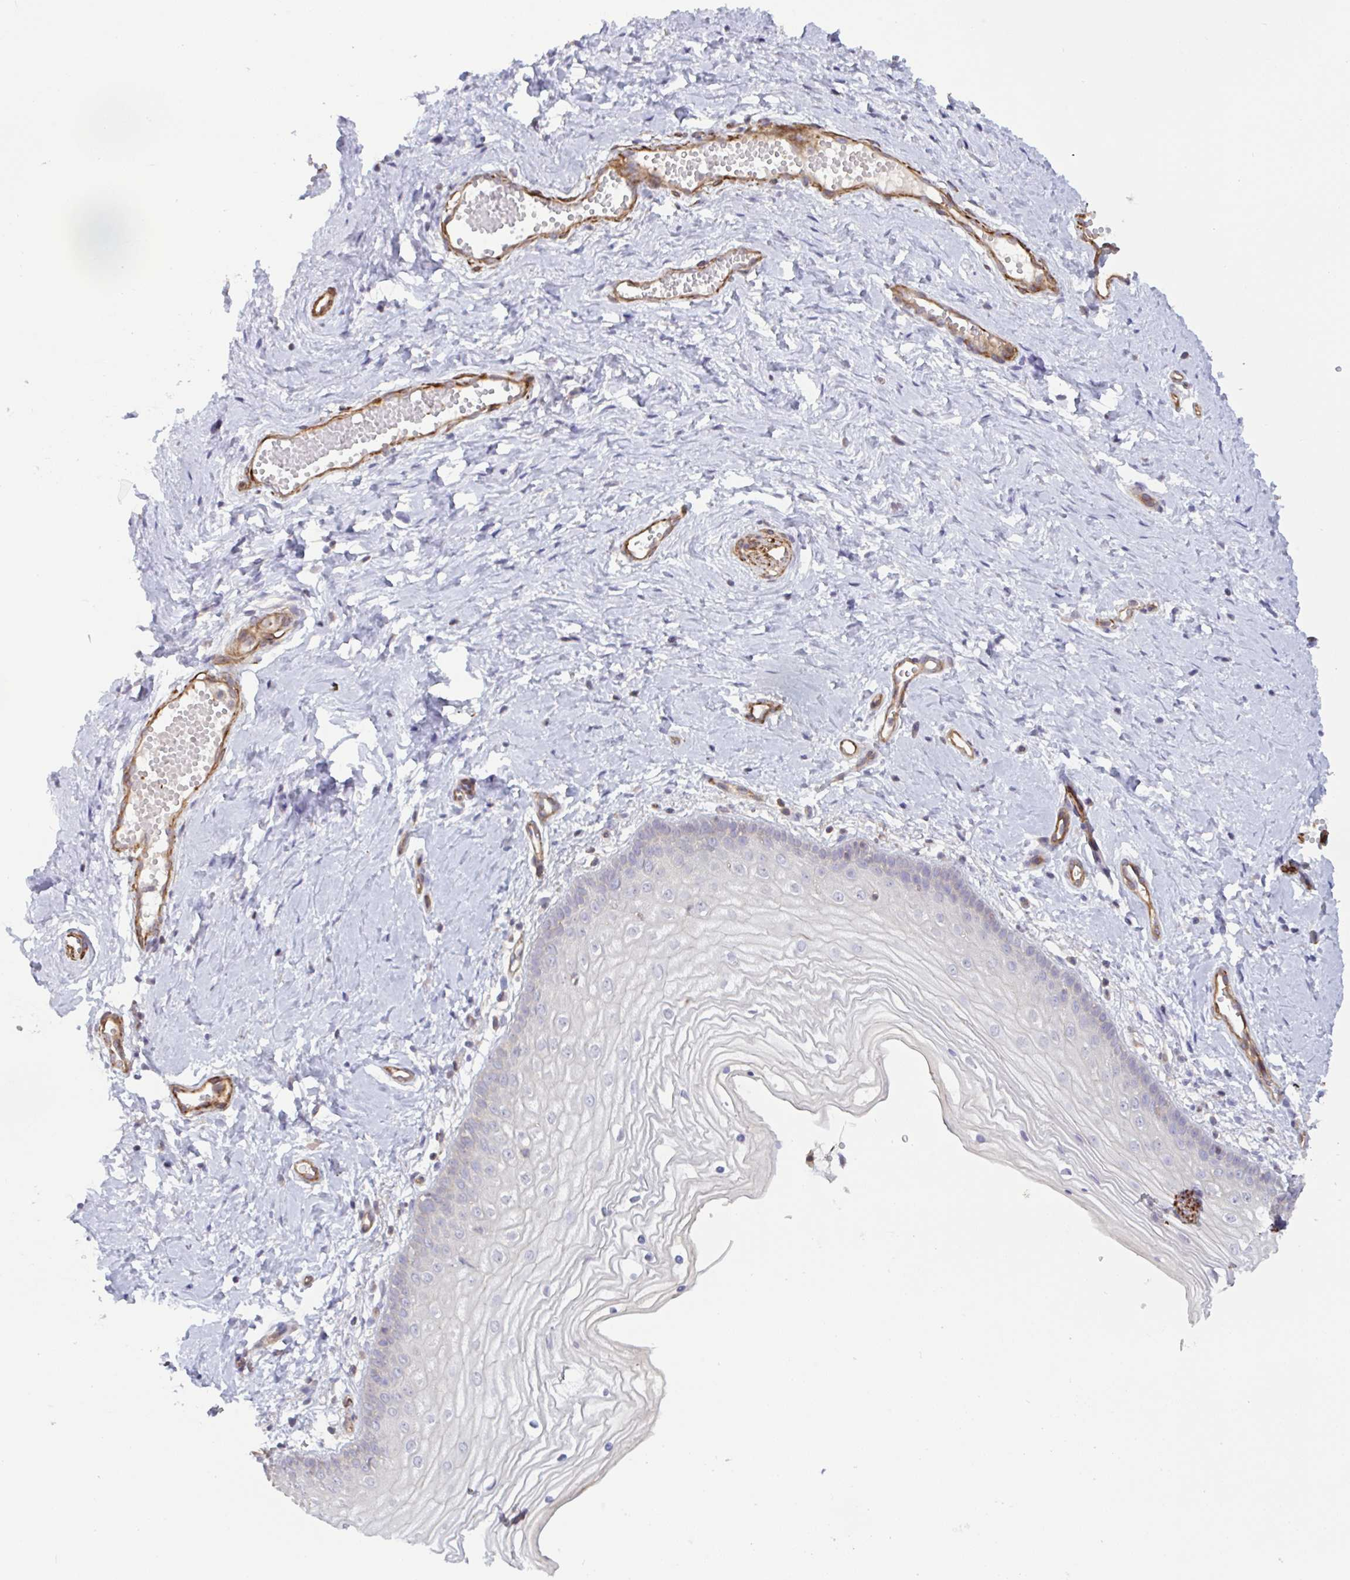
{"staining": {"intensity": "negative", "quantity": "none", "location": "none"}, "tissue": "vagina", "cell_type": "Squamous epithelial cells", "image_type": "normal", "snomed": [{"axis": "morphology", "description": "Normal tissue, NOS"}, {"axis": "topography", "description": "Vagina"}], "caption": "This image is of normal vagina stained with IHC to label a protein in brown with the nuclei are counter-stained blue. There is no staining in squamous epithelial cells.", "gene": "SHISA7", "patient": {"sex": "female", "age": 38}}